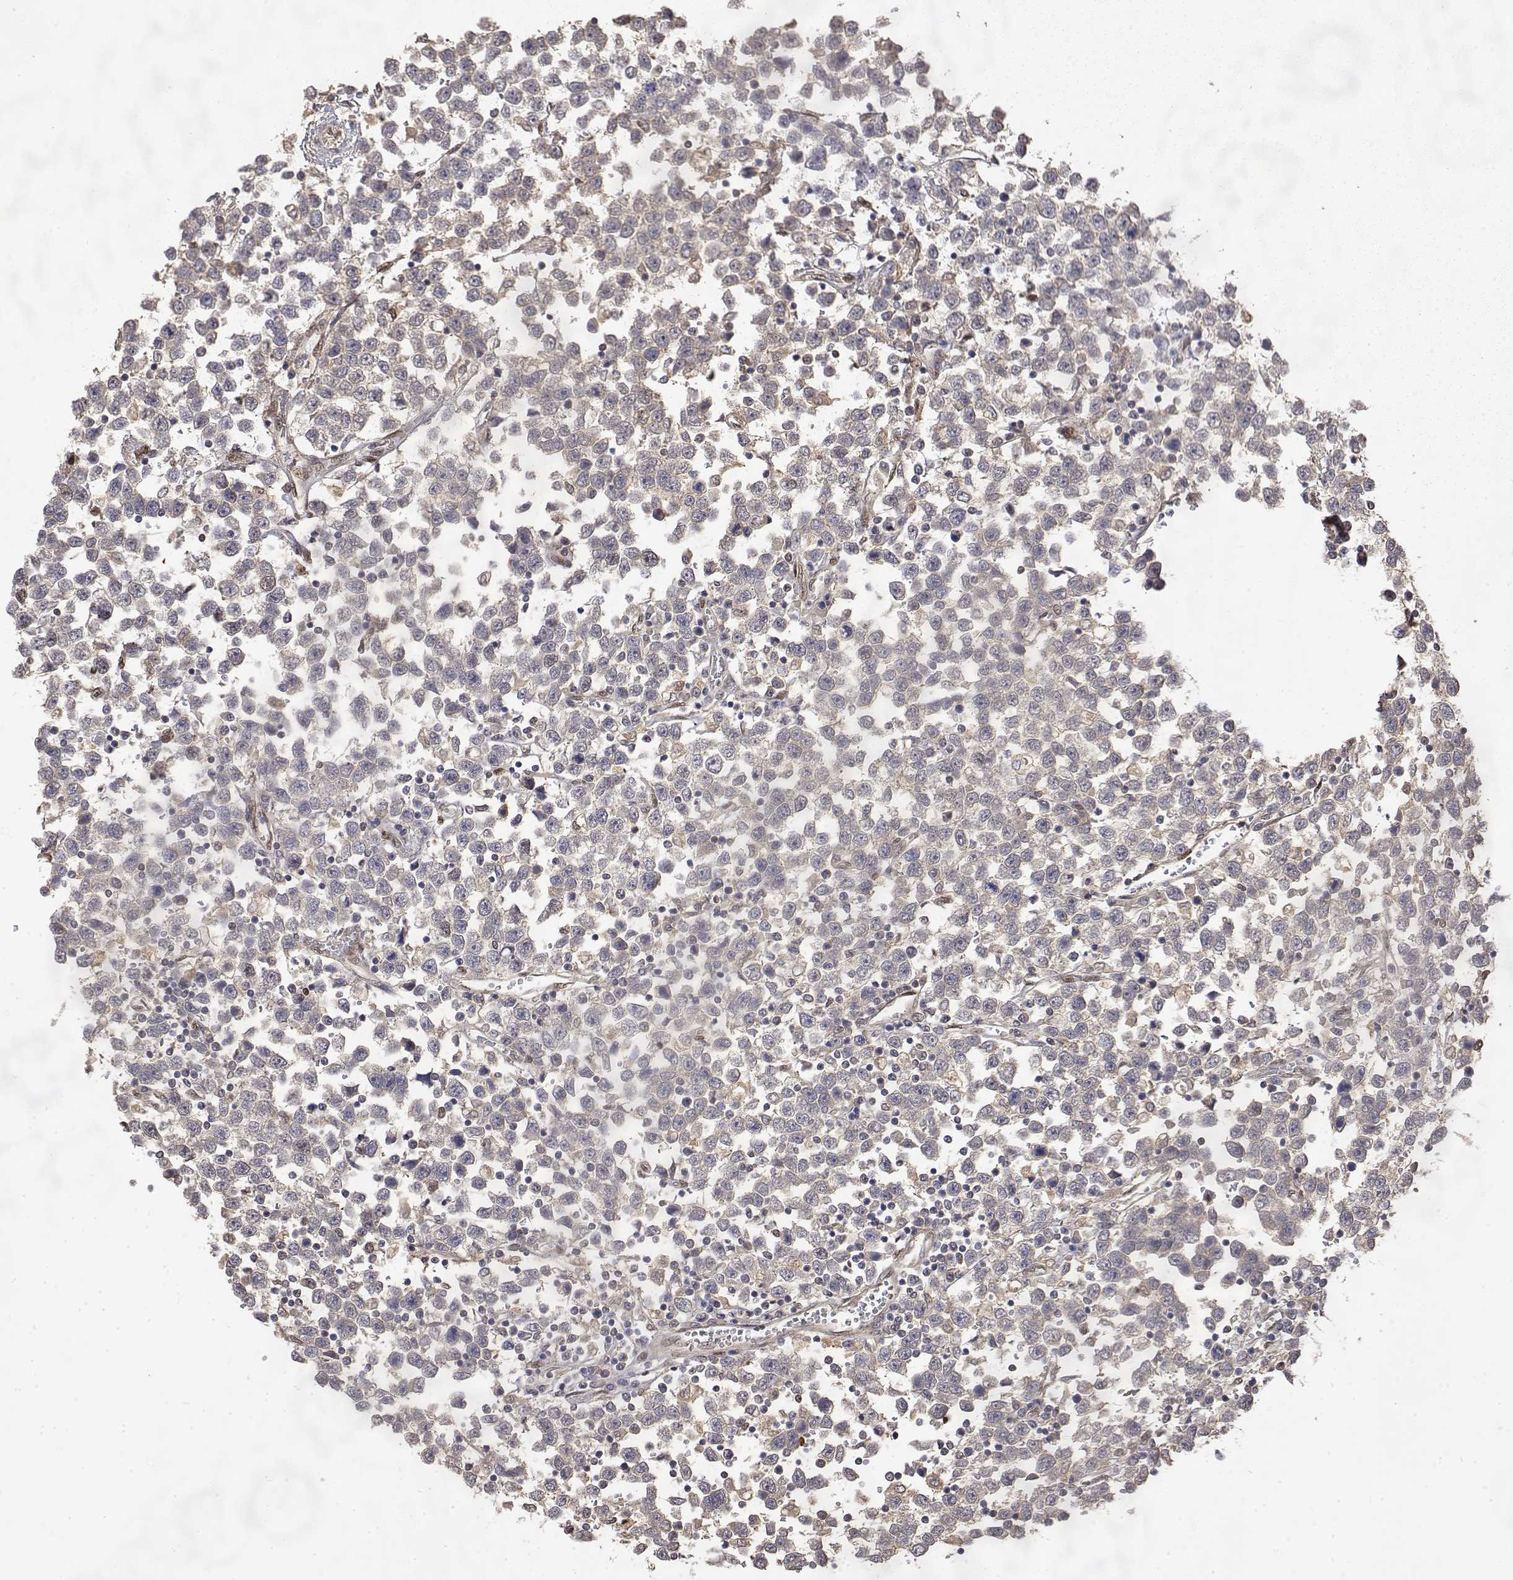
{"staining": {"intensity": "negative", "quantity": "none", "location": "none"}, "tissue": "testis cancer", "cell_type": "Tumor cells", "image_type": "cancer", "snomed": [{"axis": "morphology", "description": "Seminoma, NOS"}, {"axis": "topography", "description": "Testis"}], "caption": "The immunohistochemistry (IHC) histopathology image has no significant expression in tumor cells of seminoma (testis) tissue.", "gene": "TPI1", "patient": {"sex": "male", "age": 34}}